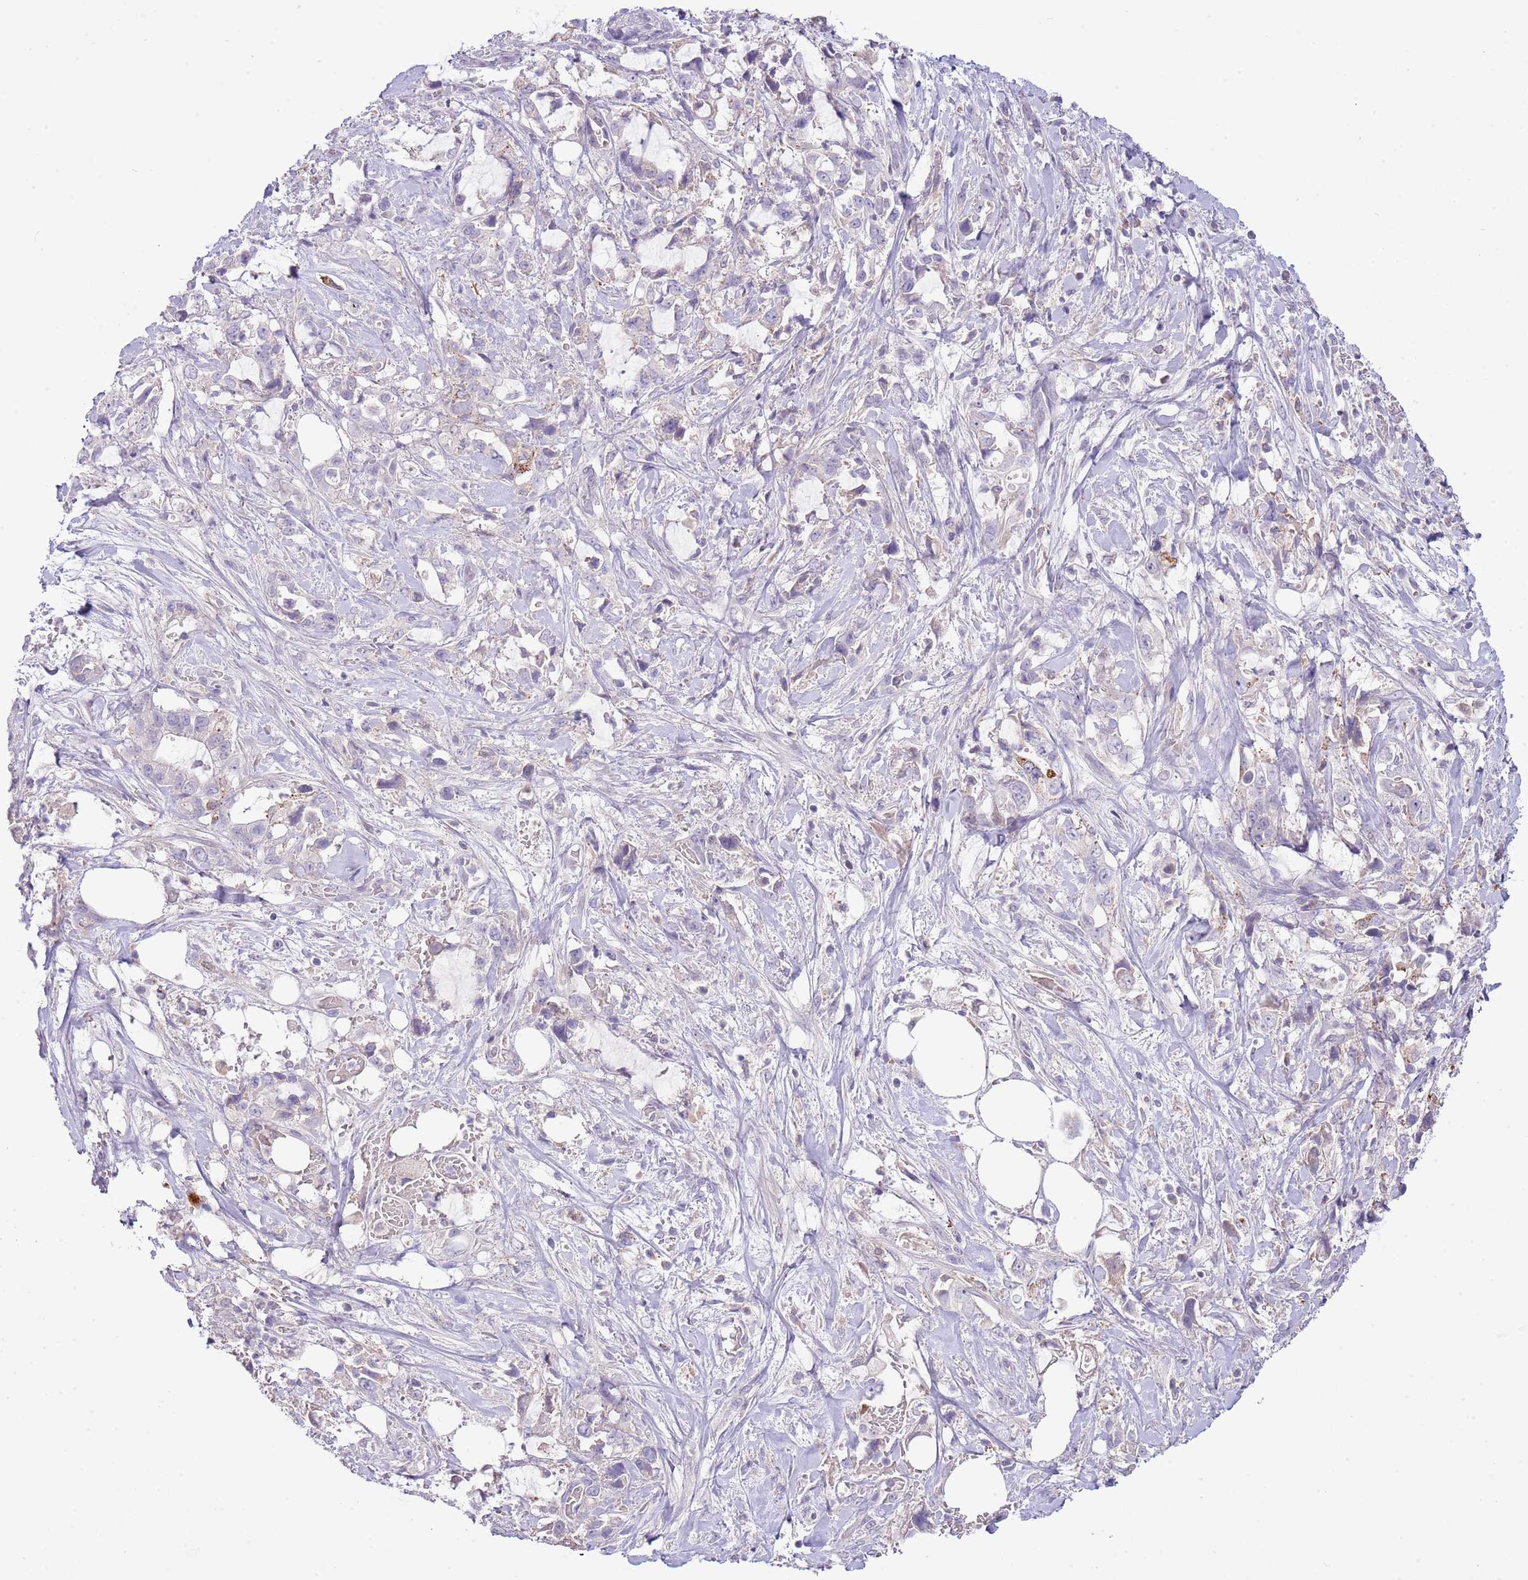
{"staining": {"intensity": "moderate", "quantity": "<25%", "location": "cytoplasmic/membranous"}, "tissue": "pancreatic cancer", "cell_type": "Tumor cells", "image_type": "cancer", "snomed": [{"axis": "morphology", "description": "Adenocarcinoma, NOS"}, {"axis": "topography", "description": "Pancreas"}], "caption": "Tumor cells demonstrate low levels of moderate cytoplasmic/membranous positivity in approximately <25% of cells in human pancreatic adenocarcinoma. Using DAB (3,3'-diaminobenzidine) (brown) and hematoxylin (blue) stains, captured at high magnification using brightfield microscopy.", "gene": "ABHD17A", "patient": {"sex": "female", "age": 61}}